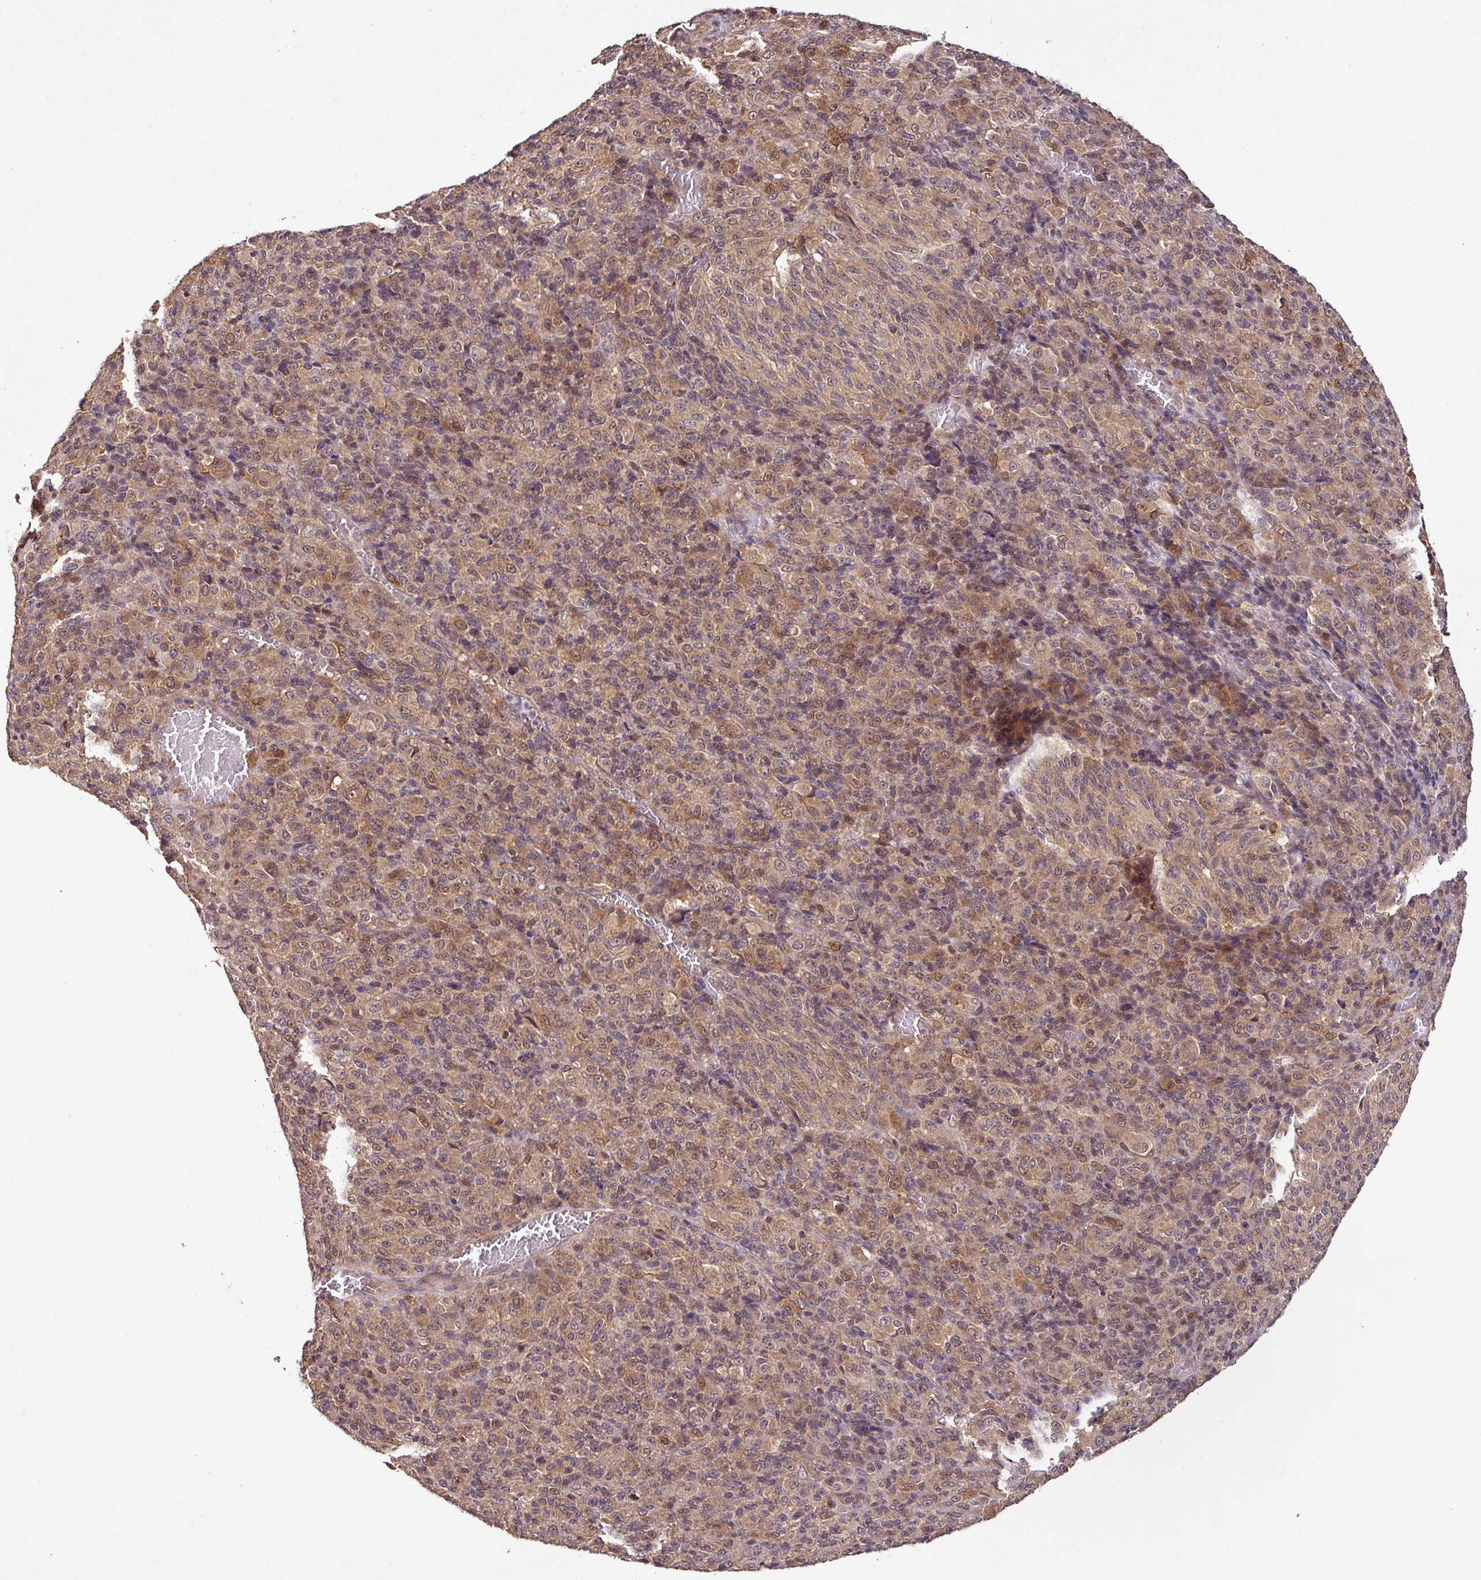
{"staining": {"intensity": "moderate", "quantity": ">75%", "location": "cytoplasmic/membranous,nuclear"}, "tissue": "melanoma", "cell_type": "Tumor cells", "image_type": "cancer", "snomed": [{"axis": "morphology", "description": "Malignant melanoma, Metastatic site"}, {"axis": "topography", "description": "Brain"}], "caption": "This image reveals malignant melanoma (metastatic site) stained with immunohistochemistry to label a protein in brown. The cytoplasmic/membranous and nuclear of tumor cells show moderate positivity for the protein. Nuclei are counter-stained blue.", "gene": "FAIM", "patient": {"sex": "female", "age": 56}}